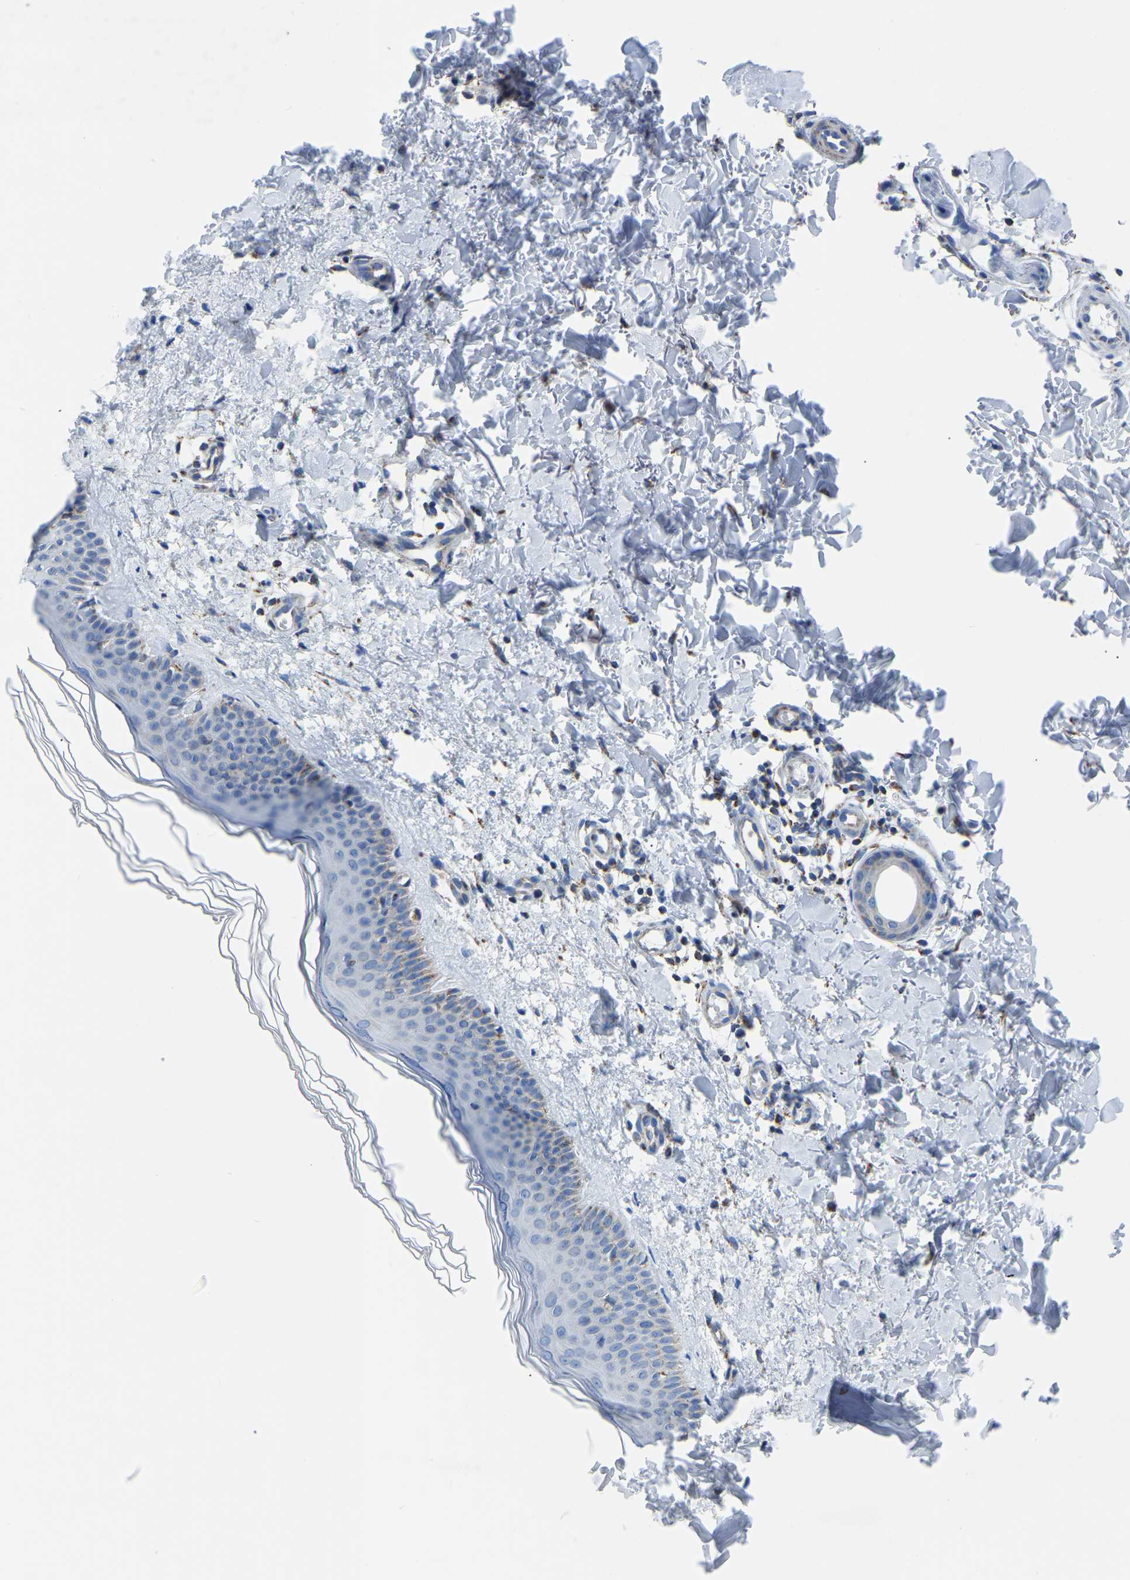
{"staining": {"intensity": "negative", "quantity": "none", "location": "none"}, "tissue": "skin", "cell_type": "Fibroblasts", "image_type": "normal", "snomed": [{"axis": "morphology", "description": "Normal tissue, NOS"}, {"axis": "morphology", "description": "Malignant melanoma, NOS"}, {"axis": "topography", "description": "Skin"}], "caption": "DAB immunohistochemical staining of unremarkable skin shows no significant positivity in fibroblasts.", "gene": "ETFA", "patient": {"sex": "male", "age": 83}}